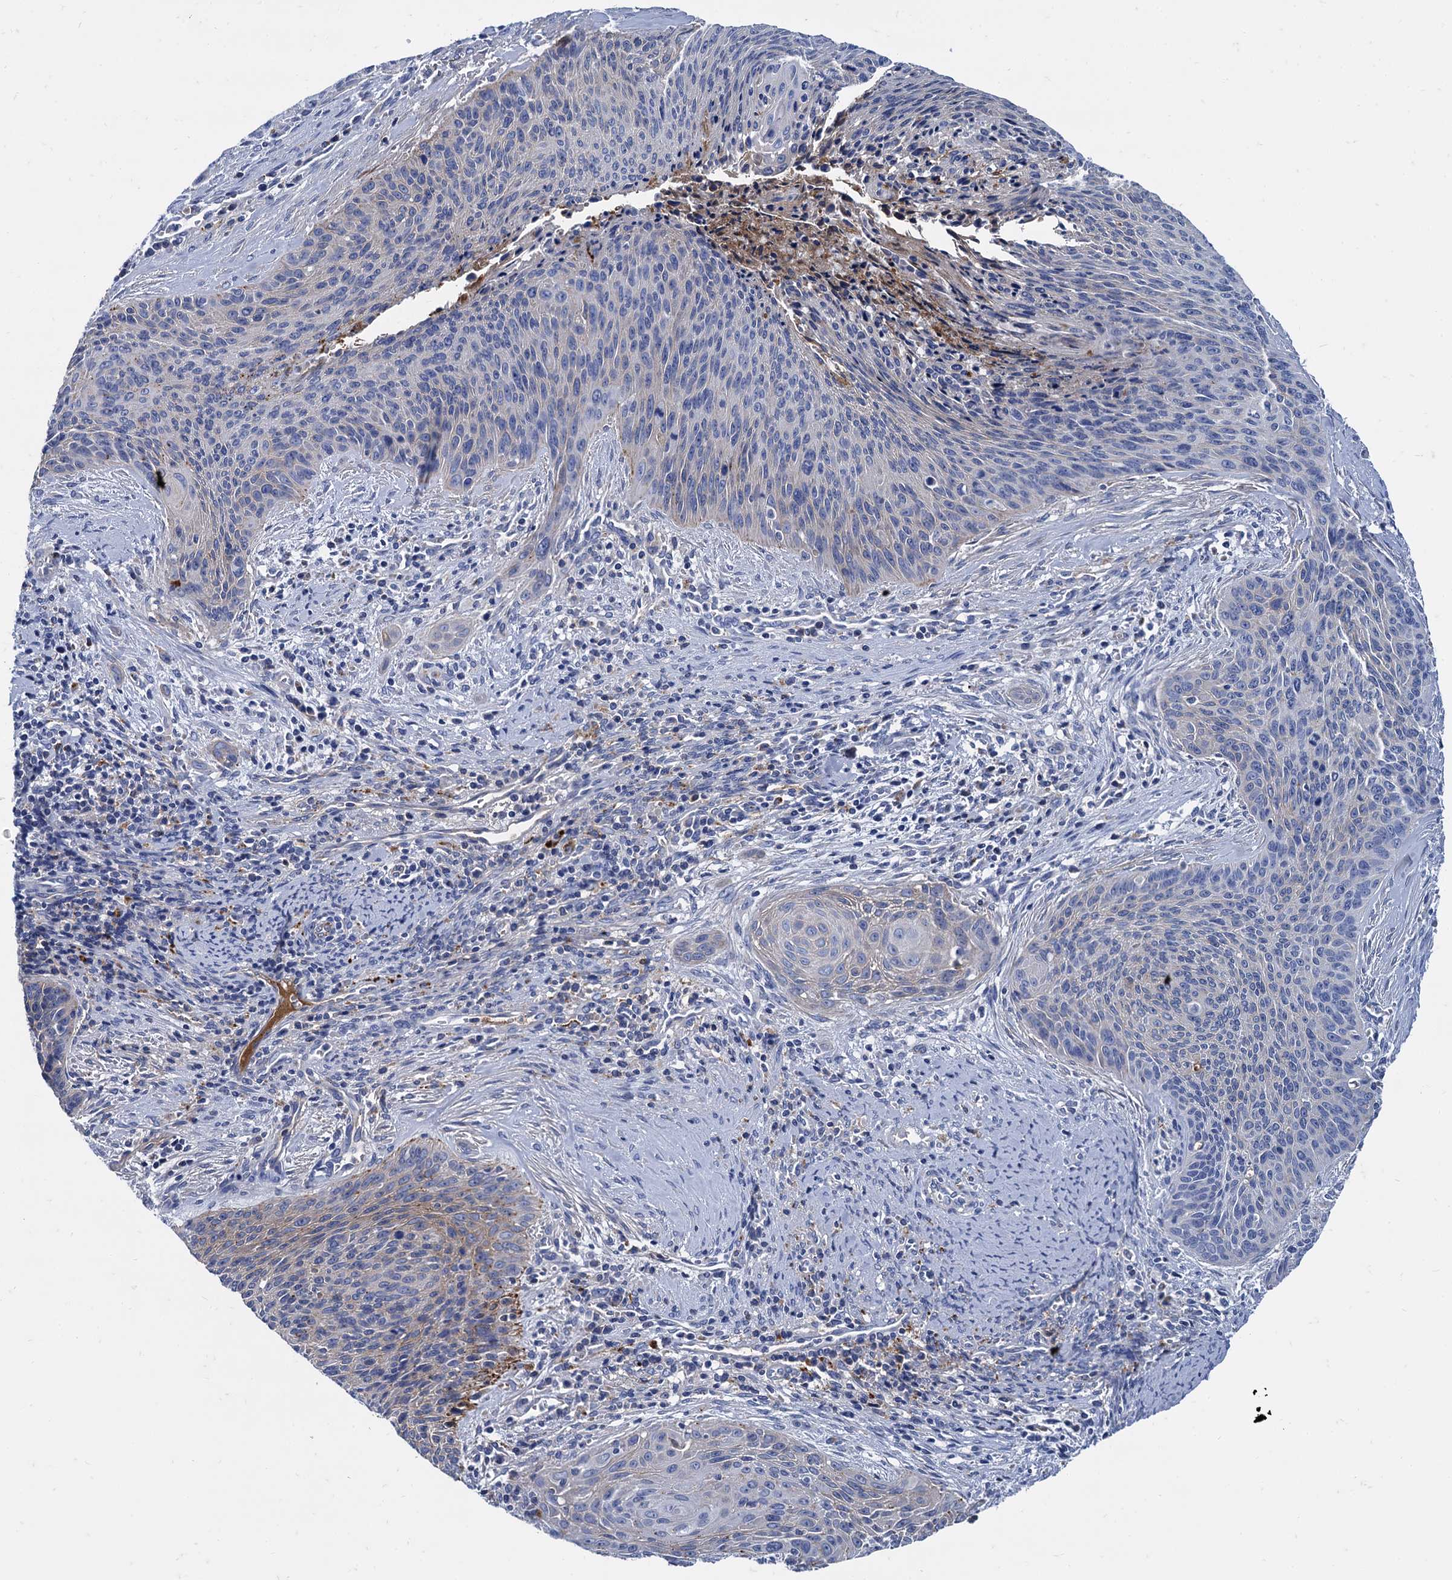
{"staining": {"intensity": "negative", "quantity": "none", "location": "none"}, "tissue": "cervical cancer", "cell_type": "Tumor cells", "image_type": "cancer", "snomed": [{"axis": "morphology", "description": "Squamous cell carcinoma, NOS"}, {"axis": "topography", "description": "Cervix"}], "caption": "Tumor cells show no significant protein staining in squamous cell carcinoma (cervical). (Immunohistochemistry, brightfield microscopy, high magnification).", "gene": "APOD", "patient": {"sex": "female", "age": 55}}